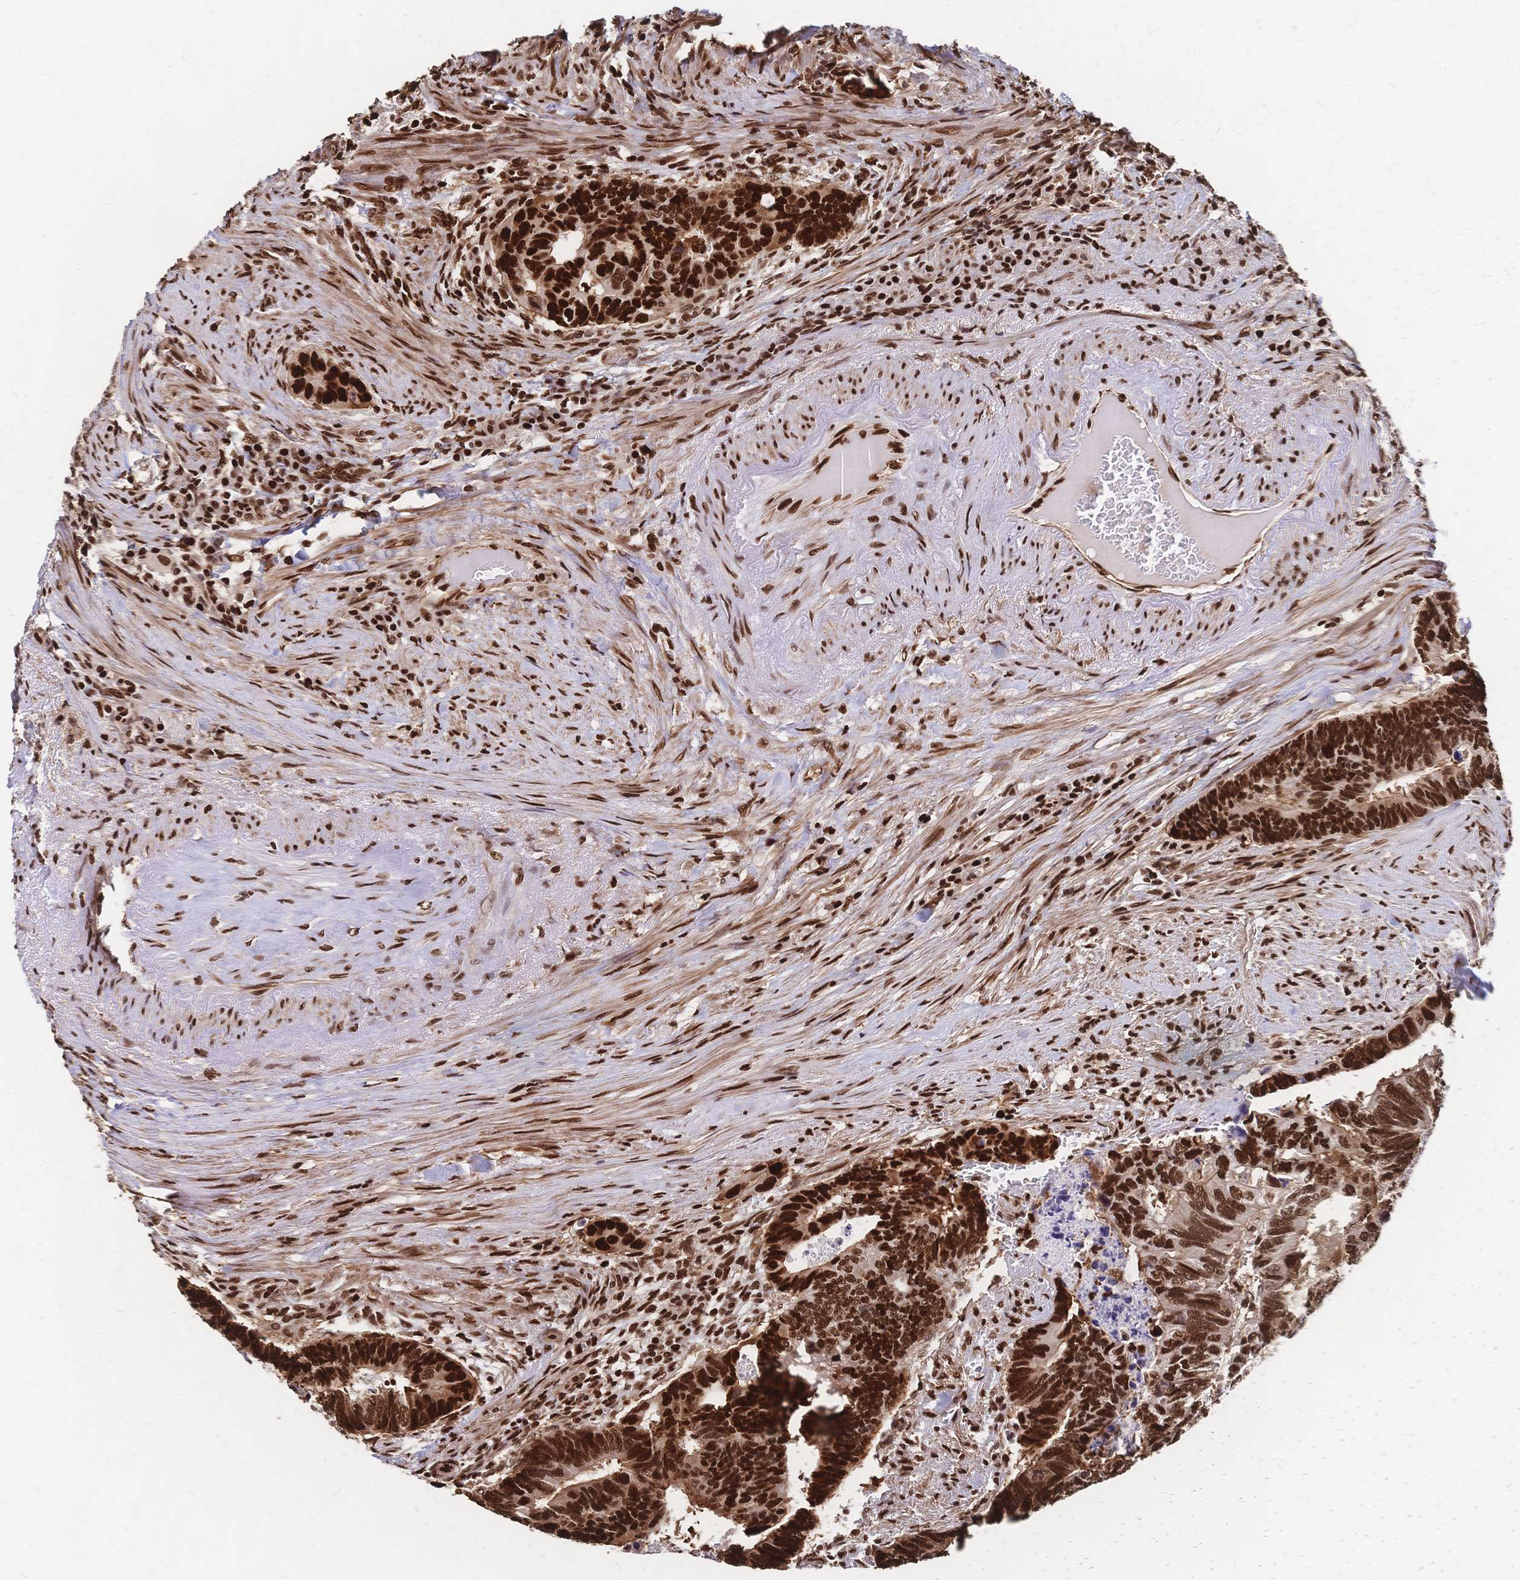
{"staining": {"intensity": "strong", "quantity": ">75%", "location": "cytoplasmic/membranous,nuclear"}, "tissue": "colorectal cancer", "cell_type": "Tumor cells", "image_type": "cancer", "snomed": [{"axis": "morphology", "description": "Adenocarcinoma, NOS"}, {"axis": "topography", "description": "Colon"}], "caption": "The image reveals immunohistochemical staining of colorectal cancer. There is strong cytoplasmic/membranous and nuclear positivity is identified in approximately >75% of tumor cells.", "gene": "HDGF", "patient": {"sex": "male", "age": 62}}